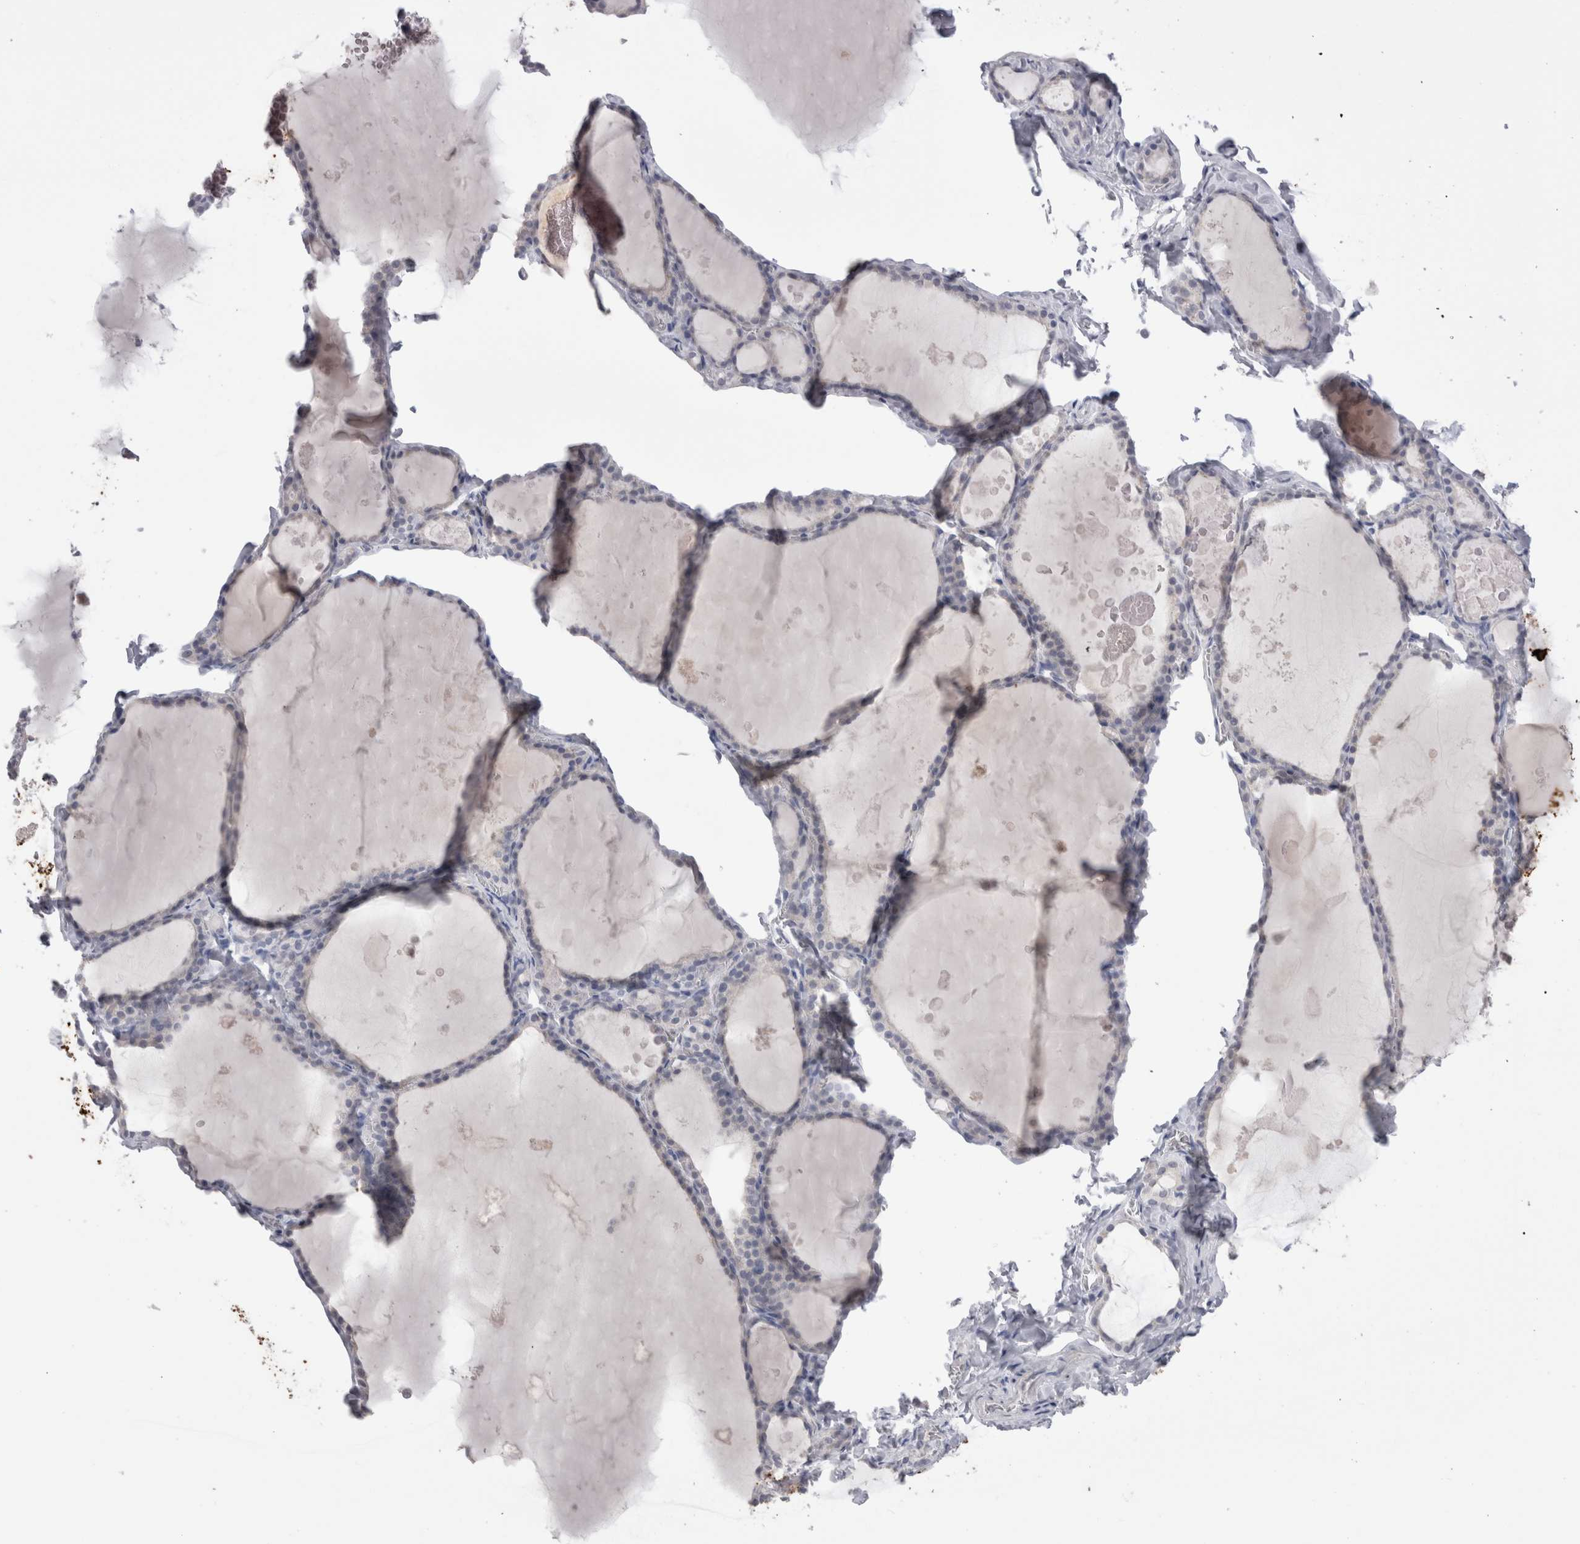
{"staining": {"intensity": "negative", "quantity": "none", "location": "none"}, "tissue": "thyroid gland", "cell_type": "Glandular cells", "image_type": "normal", "snomed": [{"axis": "morphology", "description": "Normal tissue, NOS"}, {"axis": "topography", "description": "Thyroid gland"}], "caption": "Glandular cells show no significant protein positivity in unremarkable thyroid gland.", "gene": "SUCNR1", "patient": {"sex": "male", "age": 56}}